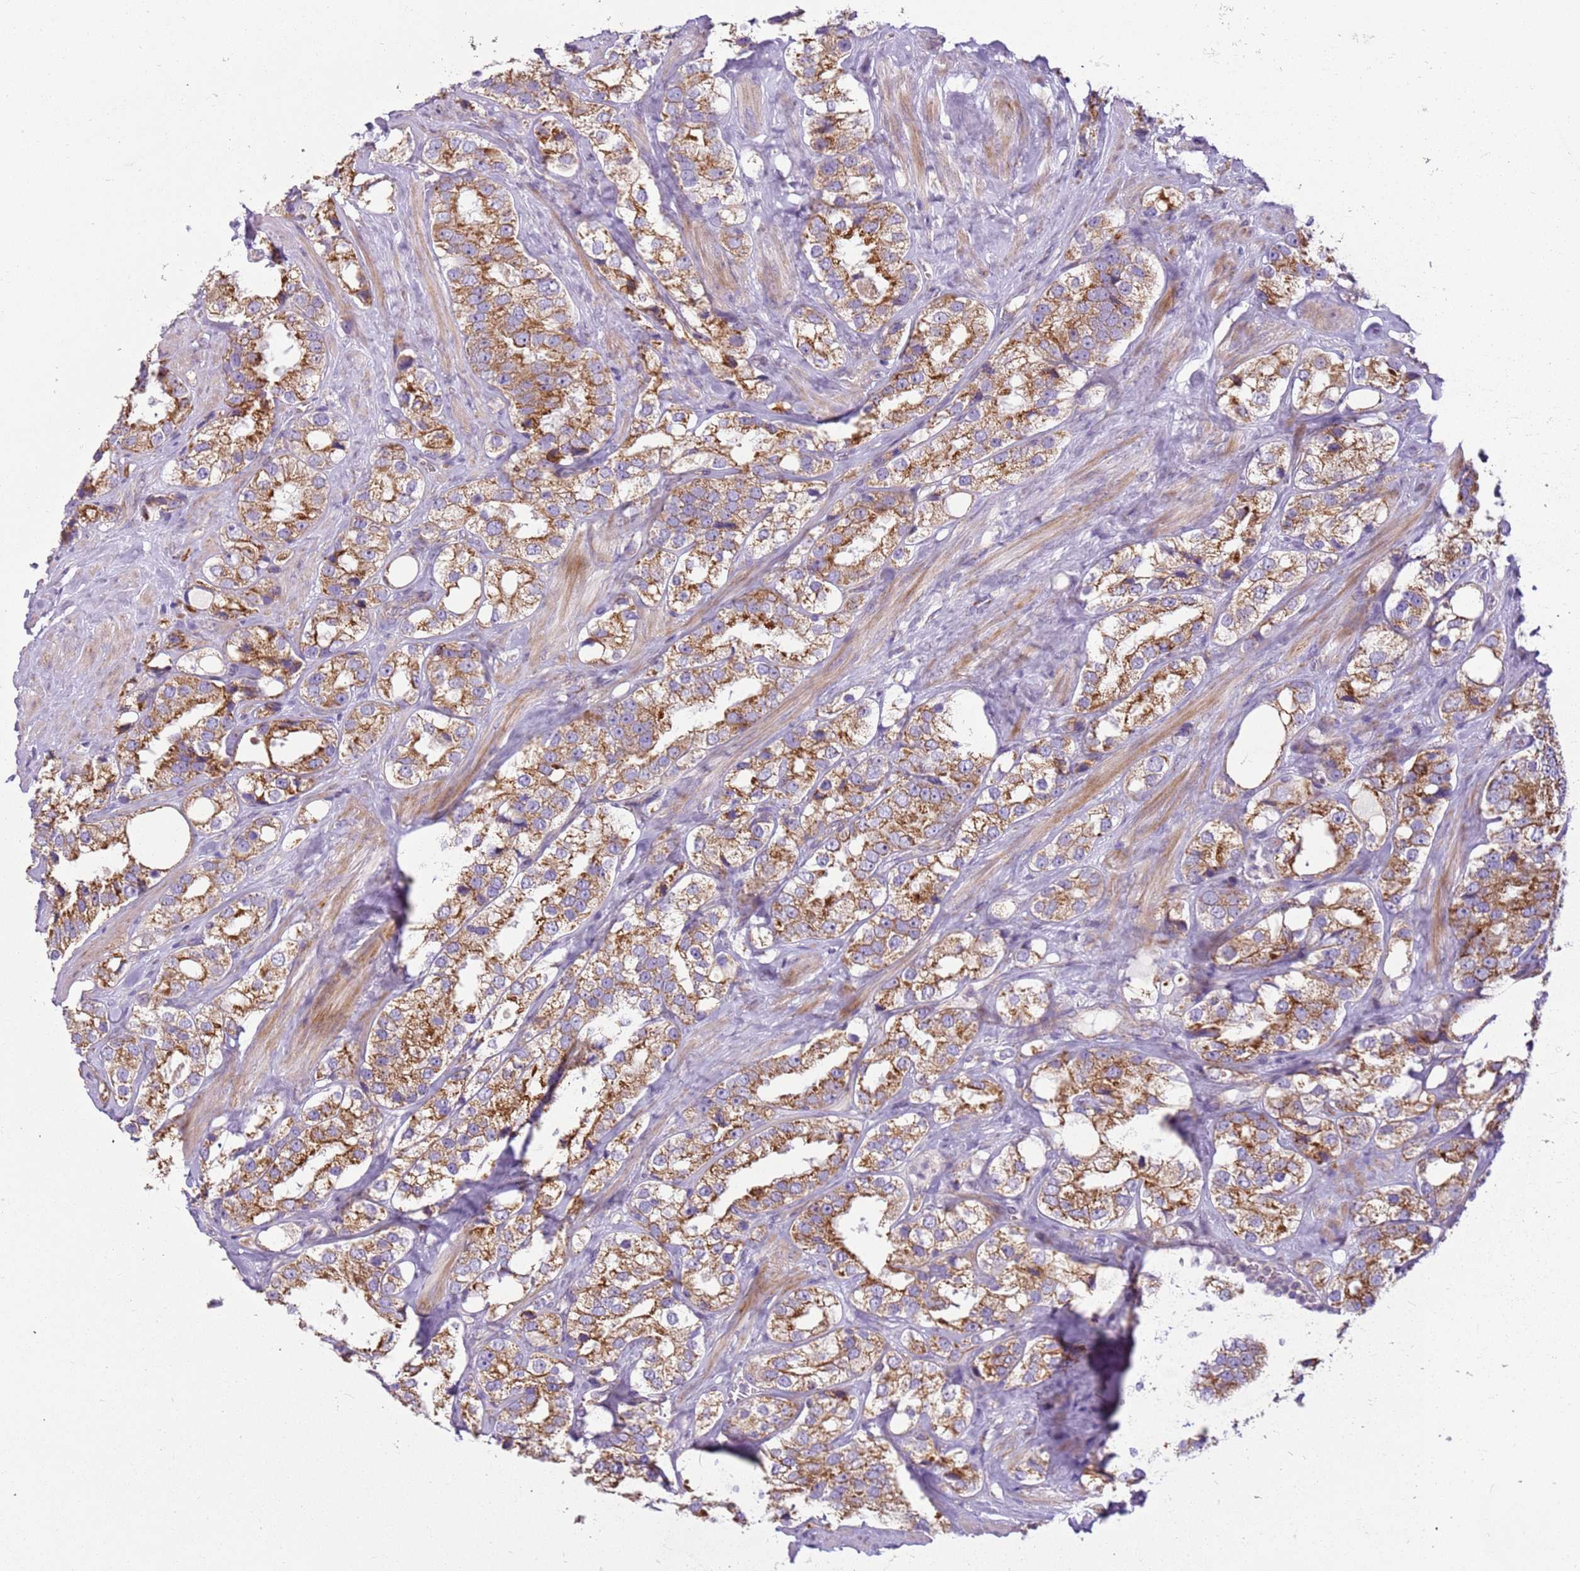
{"staining": {"intensity": "moderate", "quantity": ">75%", "location": "cytoplasmic/membranous"}, "tissue": "prostate cancer", "cell_type": "Tumor cells", "image_type": "cancer", "snomed": [{"axis": "morphology", "description": "Adenocarcinoma, NOS"}, {"axis": "topography", "description": "Prostate"}], "caption": "Immunohistochemistry (IHC) of human prostate cancer shows medium levels of moderate cytoplasmic/membranous expression in about >75% of tumor cells. The staining was performed using DAB to visualize the protein expression in brown, while the nuclei were stained in blue with hematoxylin (Magnification: 20x).", "gene": "TMEM200C", "patient": {"sex": "male", "age": 79}}